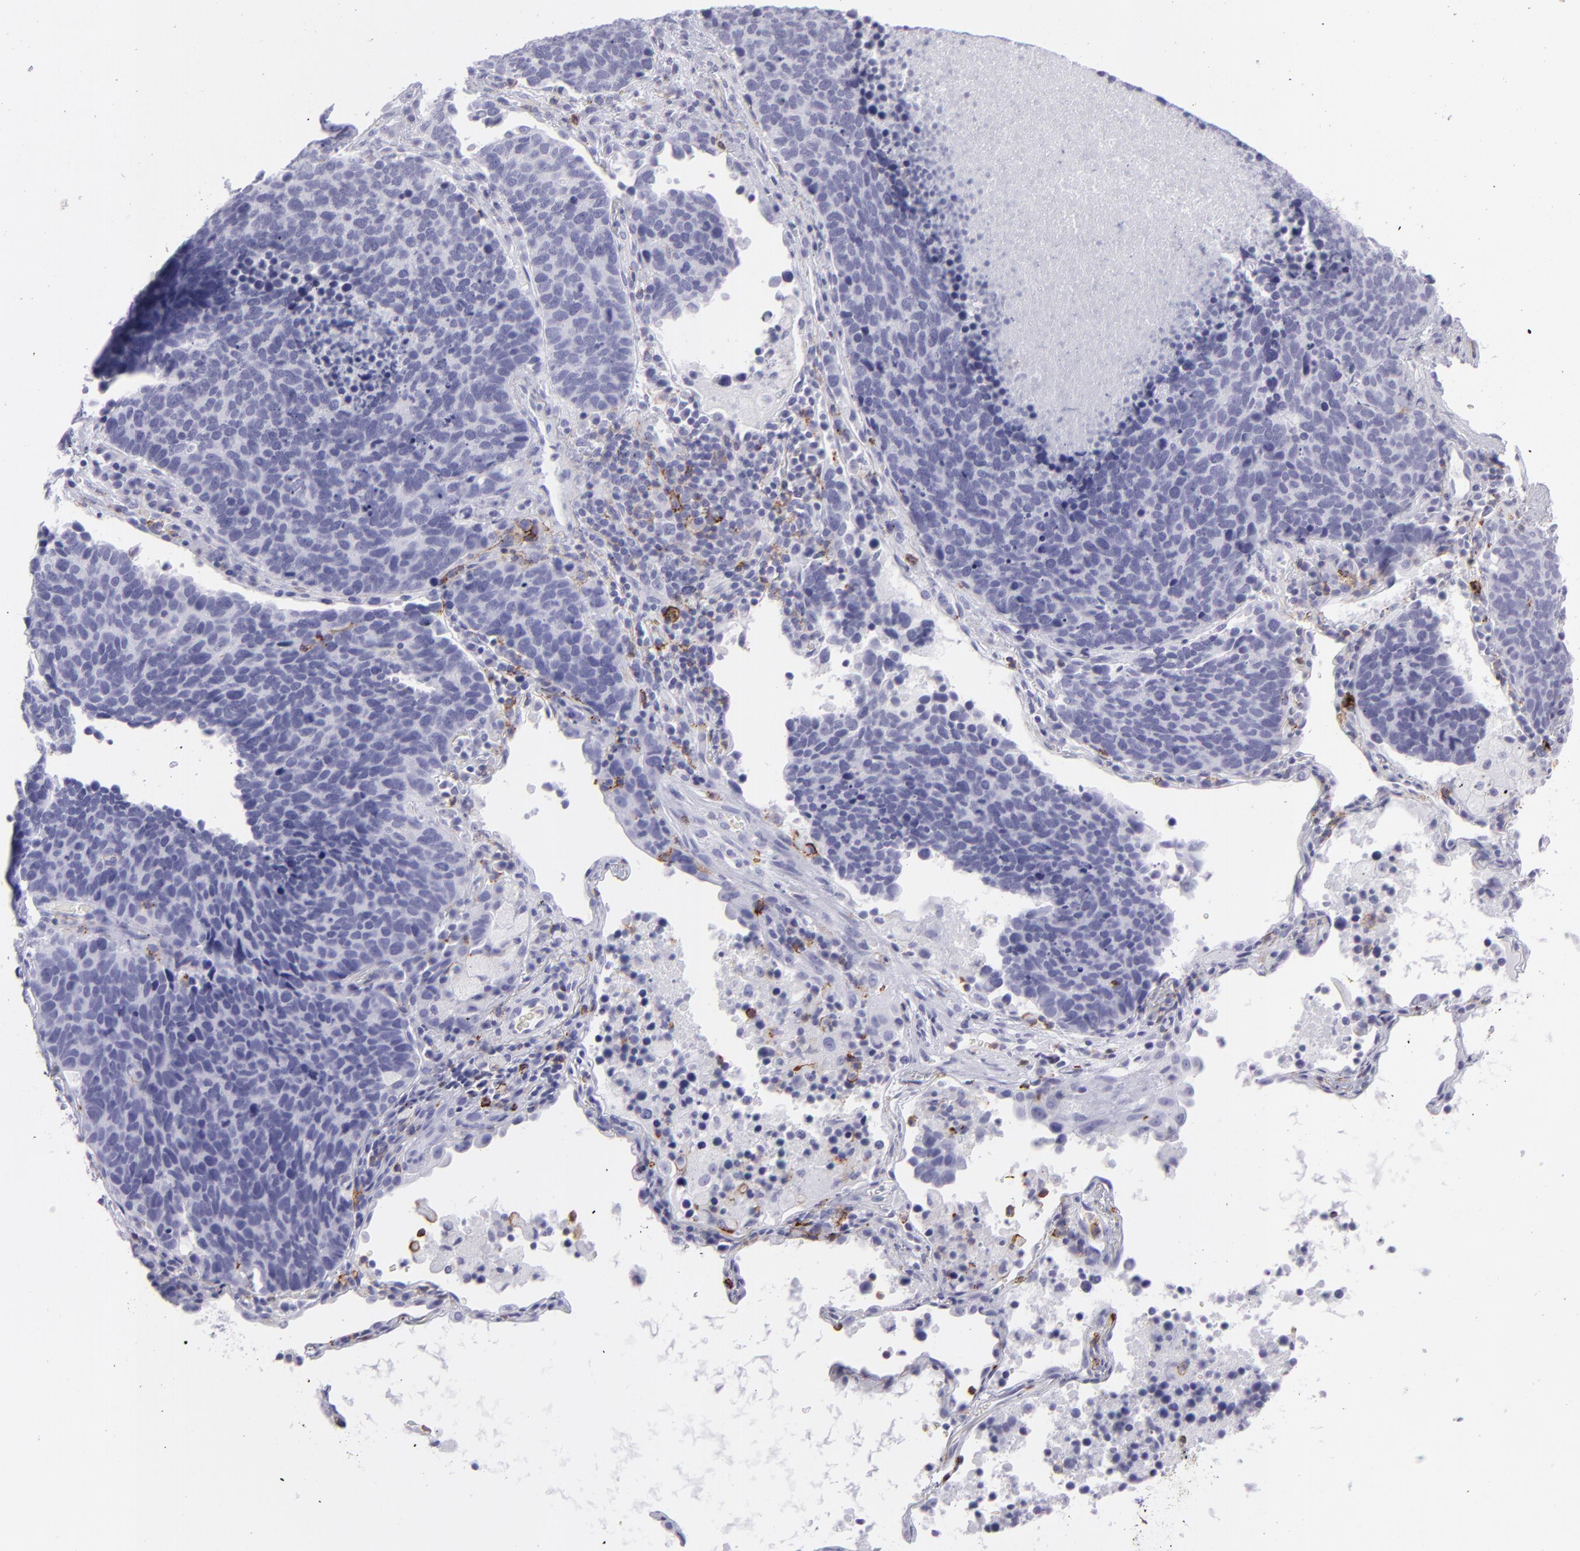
{"staining": {"intensity": "negative", "quantity": "none", "location": "none"}, "tissue": "lung cancer", "cell_type": "Tumor cells", "image_type": "cancer", "snomed": [{"axis": "morphology", "description": "Neoplasm, malignant, NOS"}, {"axis": "topography", "description": "Lung"}], "caption": "The photomicrograph reveals no staining of tumor cells in lung malignant neoplasm. (DAB IHC visualized using brightfield microscopy, high magnification).", "gene": "SELPLG", "patient": {"sex": "female", "age": 75}}